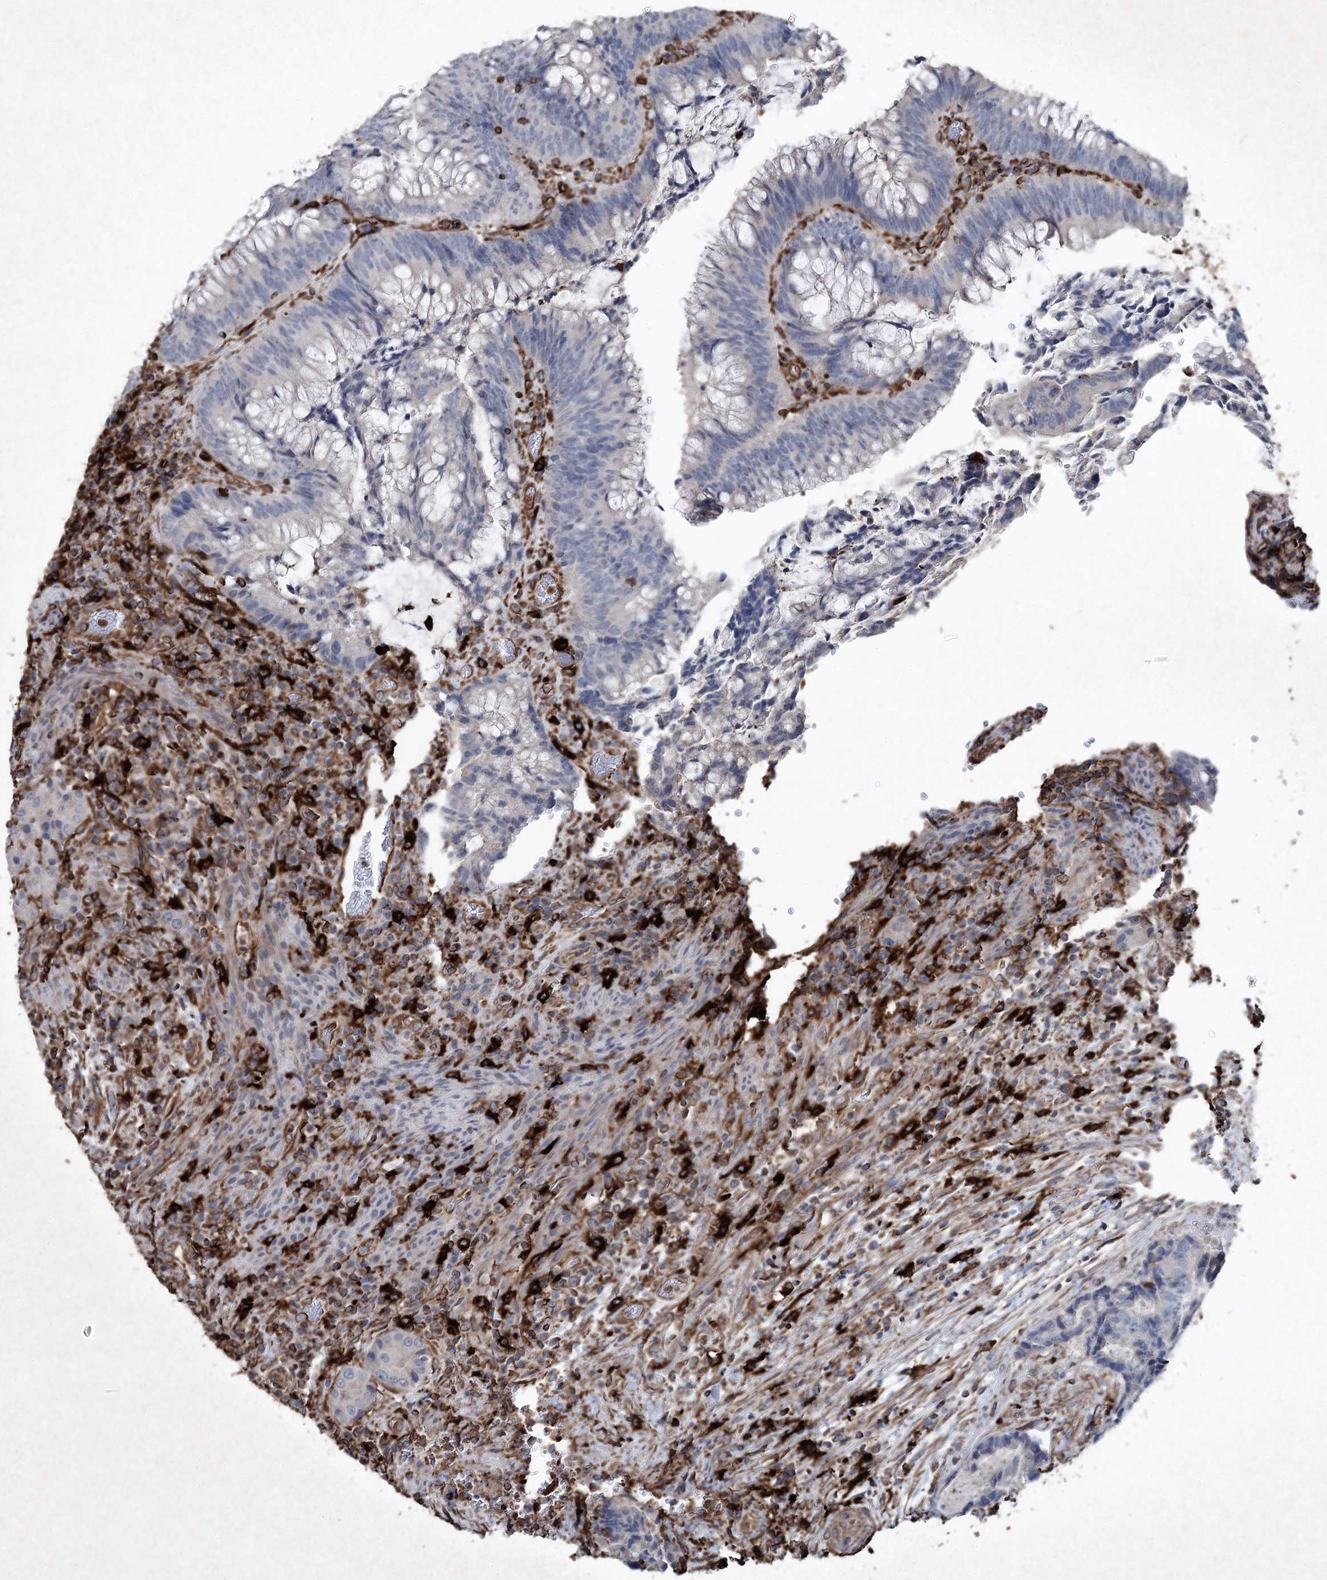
{"staining": {"intensity": "negative", "quantity": "none", "location": "none"}, "tissue": "colorectal cancer", "cell_type": "Tumor cells", "image_type": "cancer", "snomed": [{"axis": "morphology", "description": "Adenocarcinoma, NOS"}, {"axis": "topography", "description": "Rectum"}], "caption": "Tumor cells are negative for protein expression in human adenocarcinoma (colorectal).", "gene": "CLEC4M", "patient": {"sex": "male", "age": 69}}